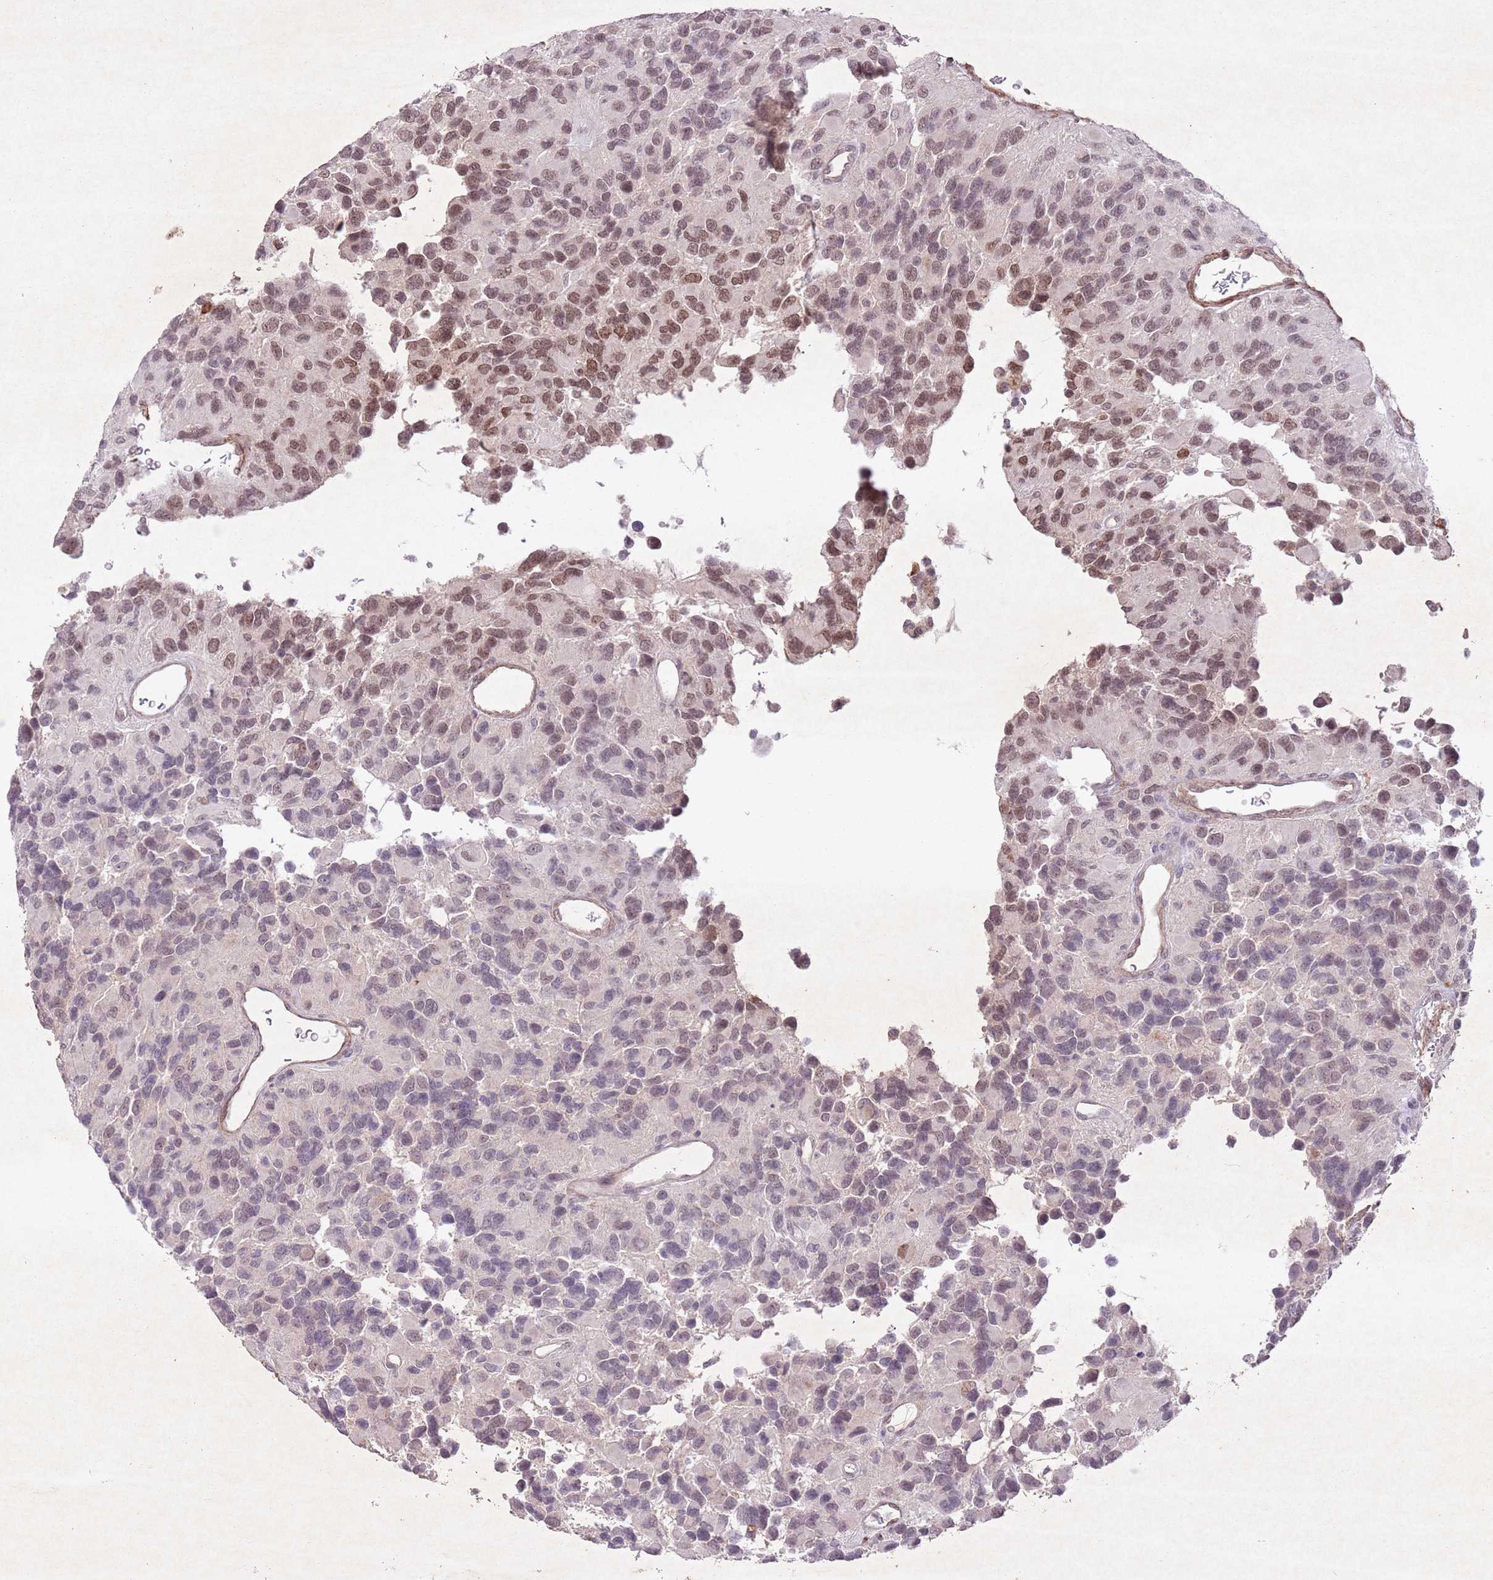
{"staining": {"intensity": "moderate", "quantity": "<25%", "location": "nuclear"}, "tissue": "glioma", "cell_type": "Tumor cells", "image_type": "cancer", "snomed": [{"axis": "morphology", "description": "Glioma, malignant, High grade"}, {"axis": "topography", "description": "Brain"}], "caption": "The image shows immunohistochemical staining of glioma. There is moderate nuclear positivity is present in approximately <25% of tumor cells.", "gene": "CCNI", "patient": {"sex": "male", "age": 77}}